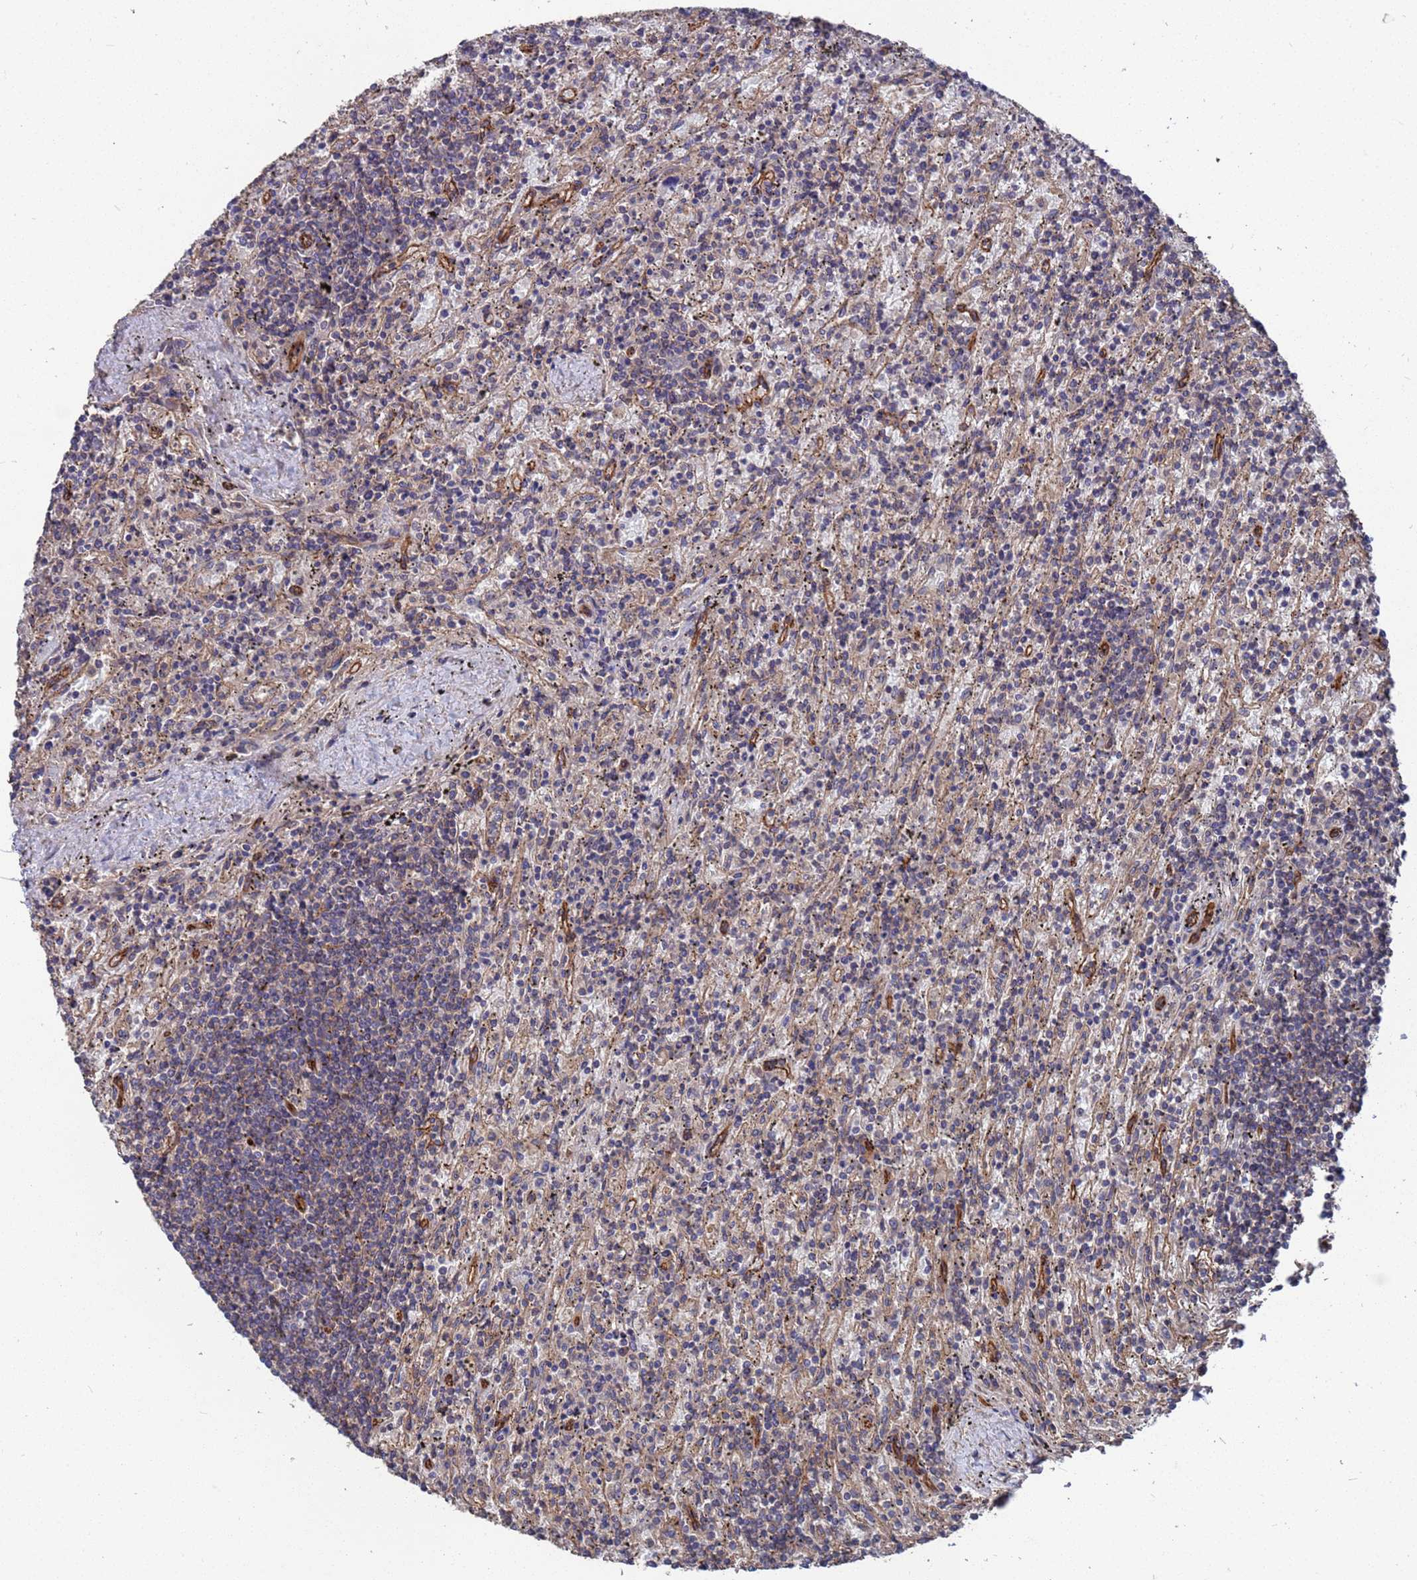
{"staining": {"intensity": "negative", "quantity": "none", "location": "none"}, "tissue": "lymphoma", "cell_type": "Tumor cells", "image_type": "cancer", "snomed": [{"axis": "morphology", "description": "Malignant lymphoma, non-Hodgkin's type, Low grade"}, {"axis": "topography", "description": "Spleen"}], "caption": "DAB (3,3'-diaminobenzidine) immunohistochemical staining of human lymphoma exhibits no significant expression in tumor cells.", "gene": "NDUFAF6", "patient": {"sex": "male", "age": 76}}